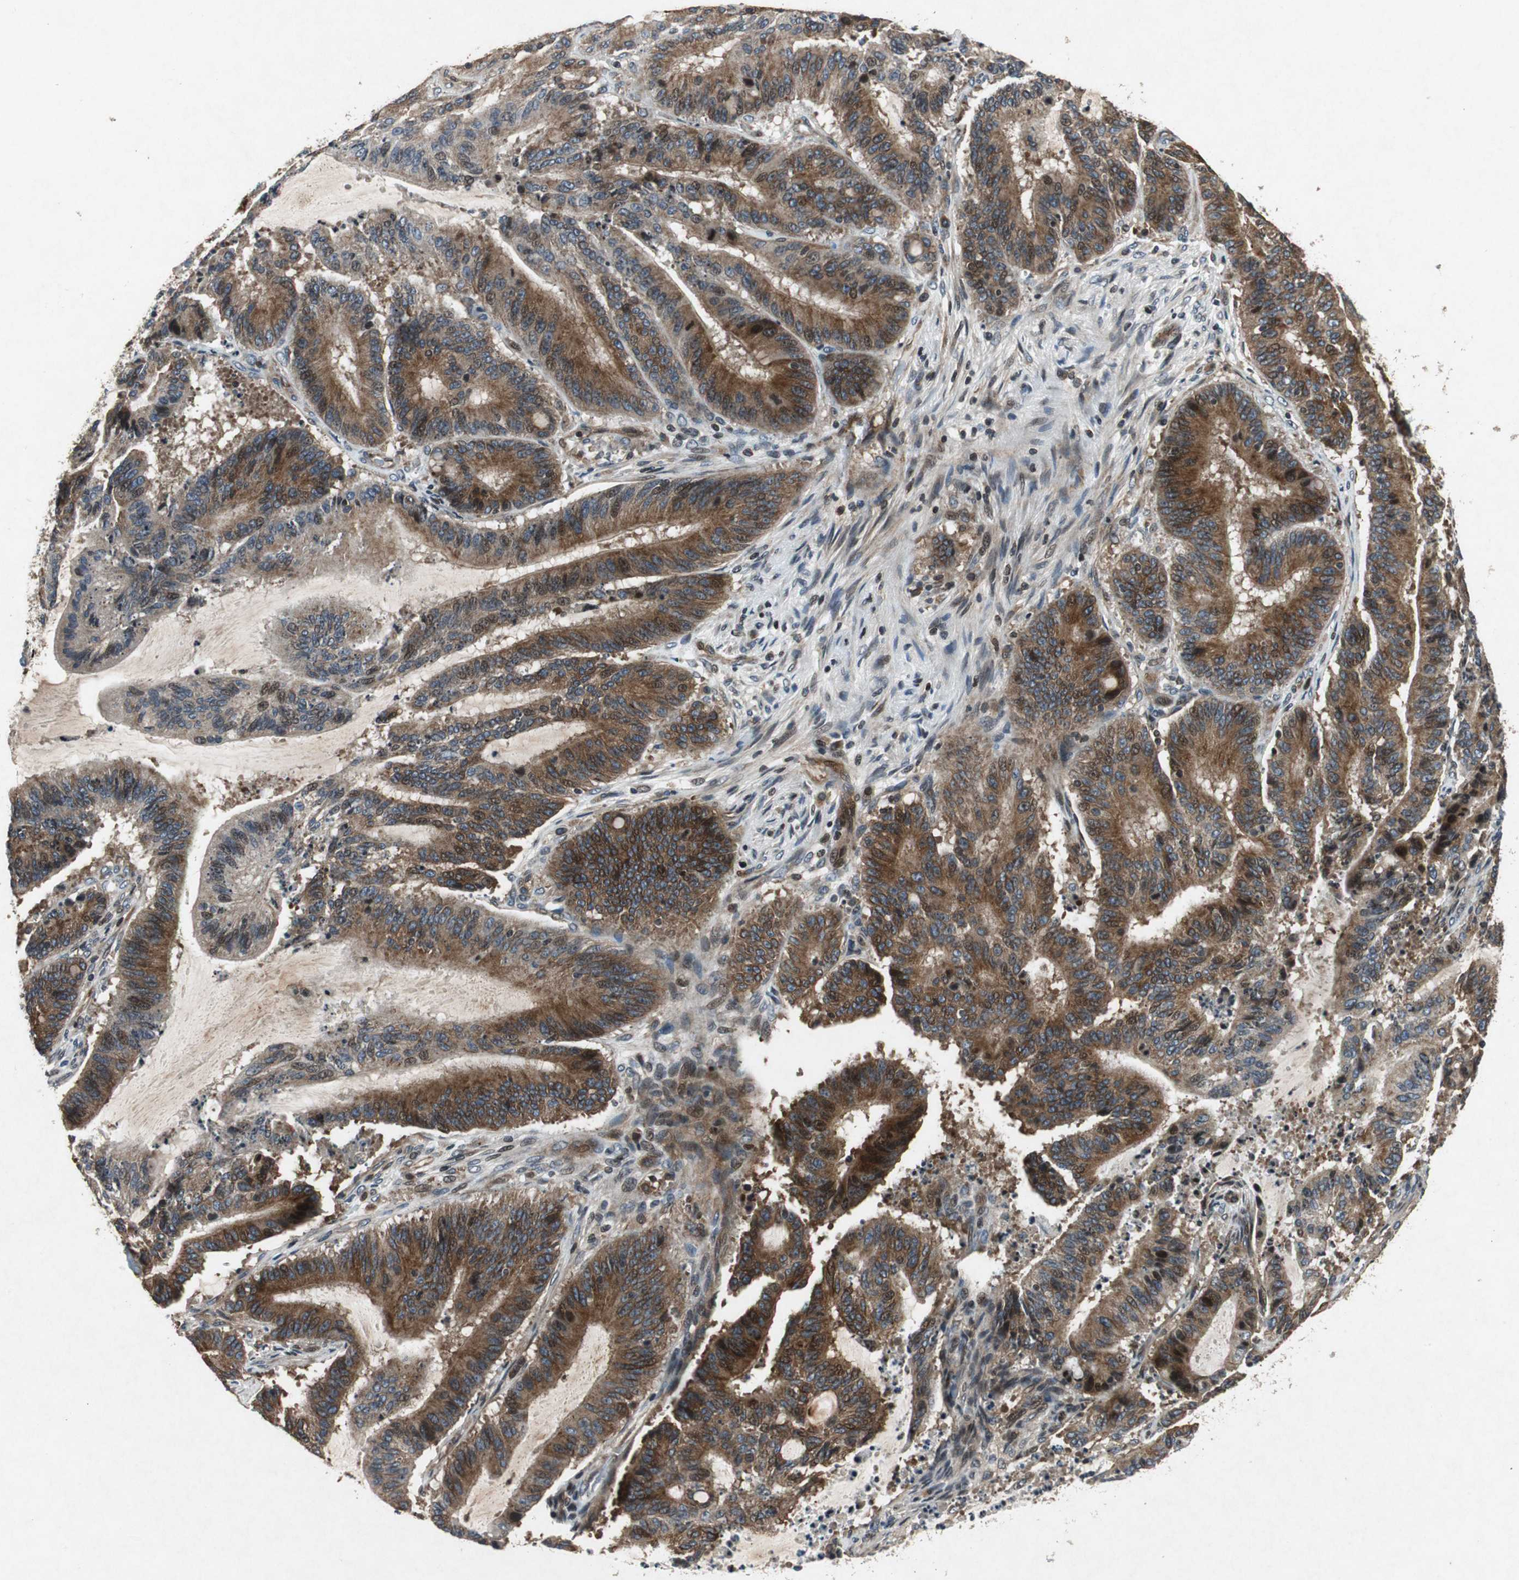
{"staining": {"intensity": "strong", "quantity": "25%-75%", "location": "cytoplasmic/membranous"}, "tissue": "liver cancer", "cell_type": "Tumor cells", "image_type": "cancer", "snomed": [{"axis": "morphology", "description": "Cholangiocarcinoma"}, {"axis": "topography", "description": "Liver"}], "caption": "The histopathology image demonstrates a brown stain indicating the presence of a protein in the cytoplasmic/membranous of tumor cells in cholangiocarcinoma (liver).", "gene": "TUBA4A", "patient": {"sex": "female", "age": 73}}